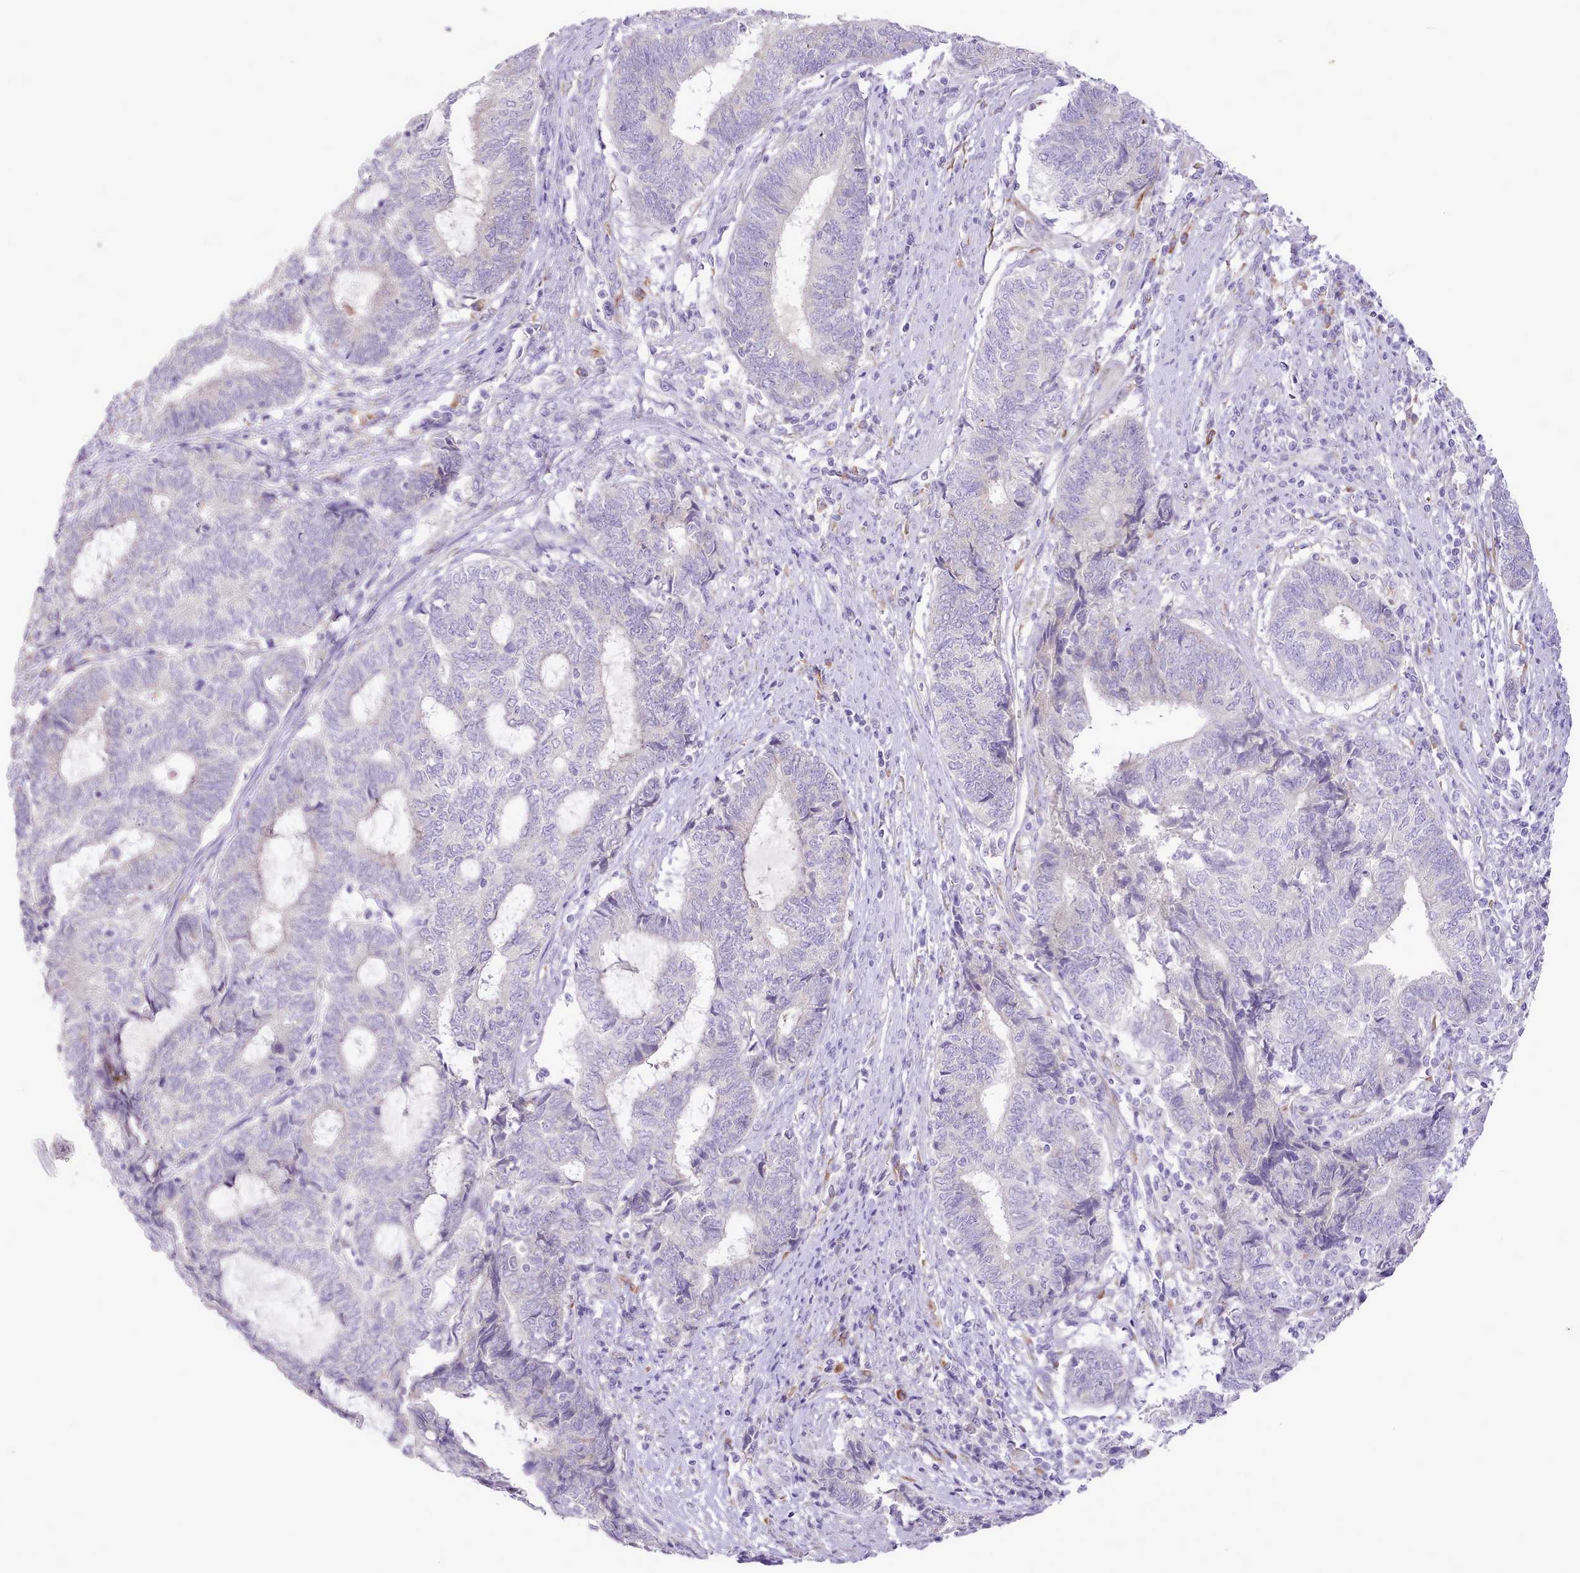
{"staining": {"intensity": "negative", "quantity": "none", "location": "none"}, "tissue": "endometrial cancer", "cell_type": "Tumor cells", "image_type": "cancer", "snomed": [{"axis": "morphology", "description": "Adenocarcinoma, NOS"}, {"axis": "topography", "description": "Uterus"}, {"axis": "topography", "description": "Endometrium"}], "caption": "Immunohistochemical staining of endometrial cancer reveals no significant expression in tumor cells.", "gene": "CCL1", "patient": {"sex": "female", "age": 70}}